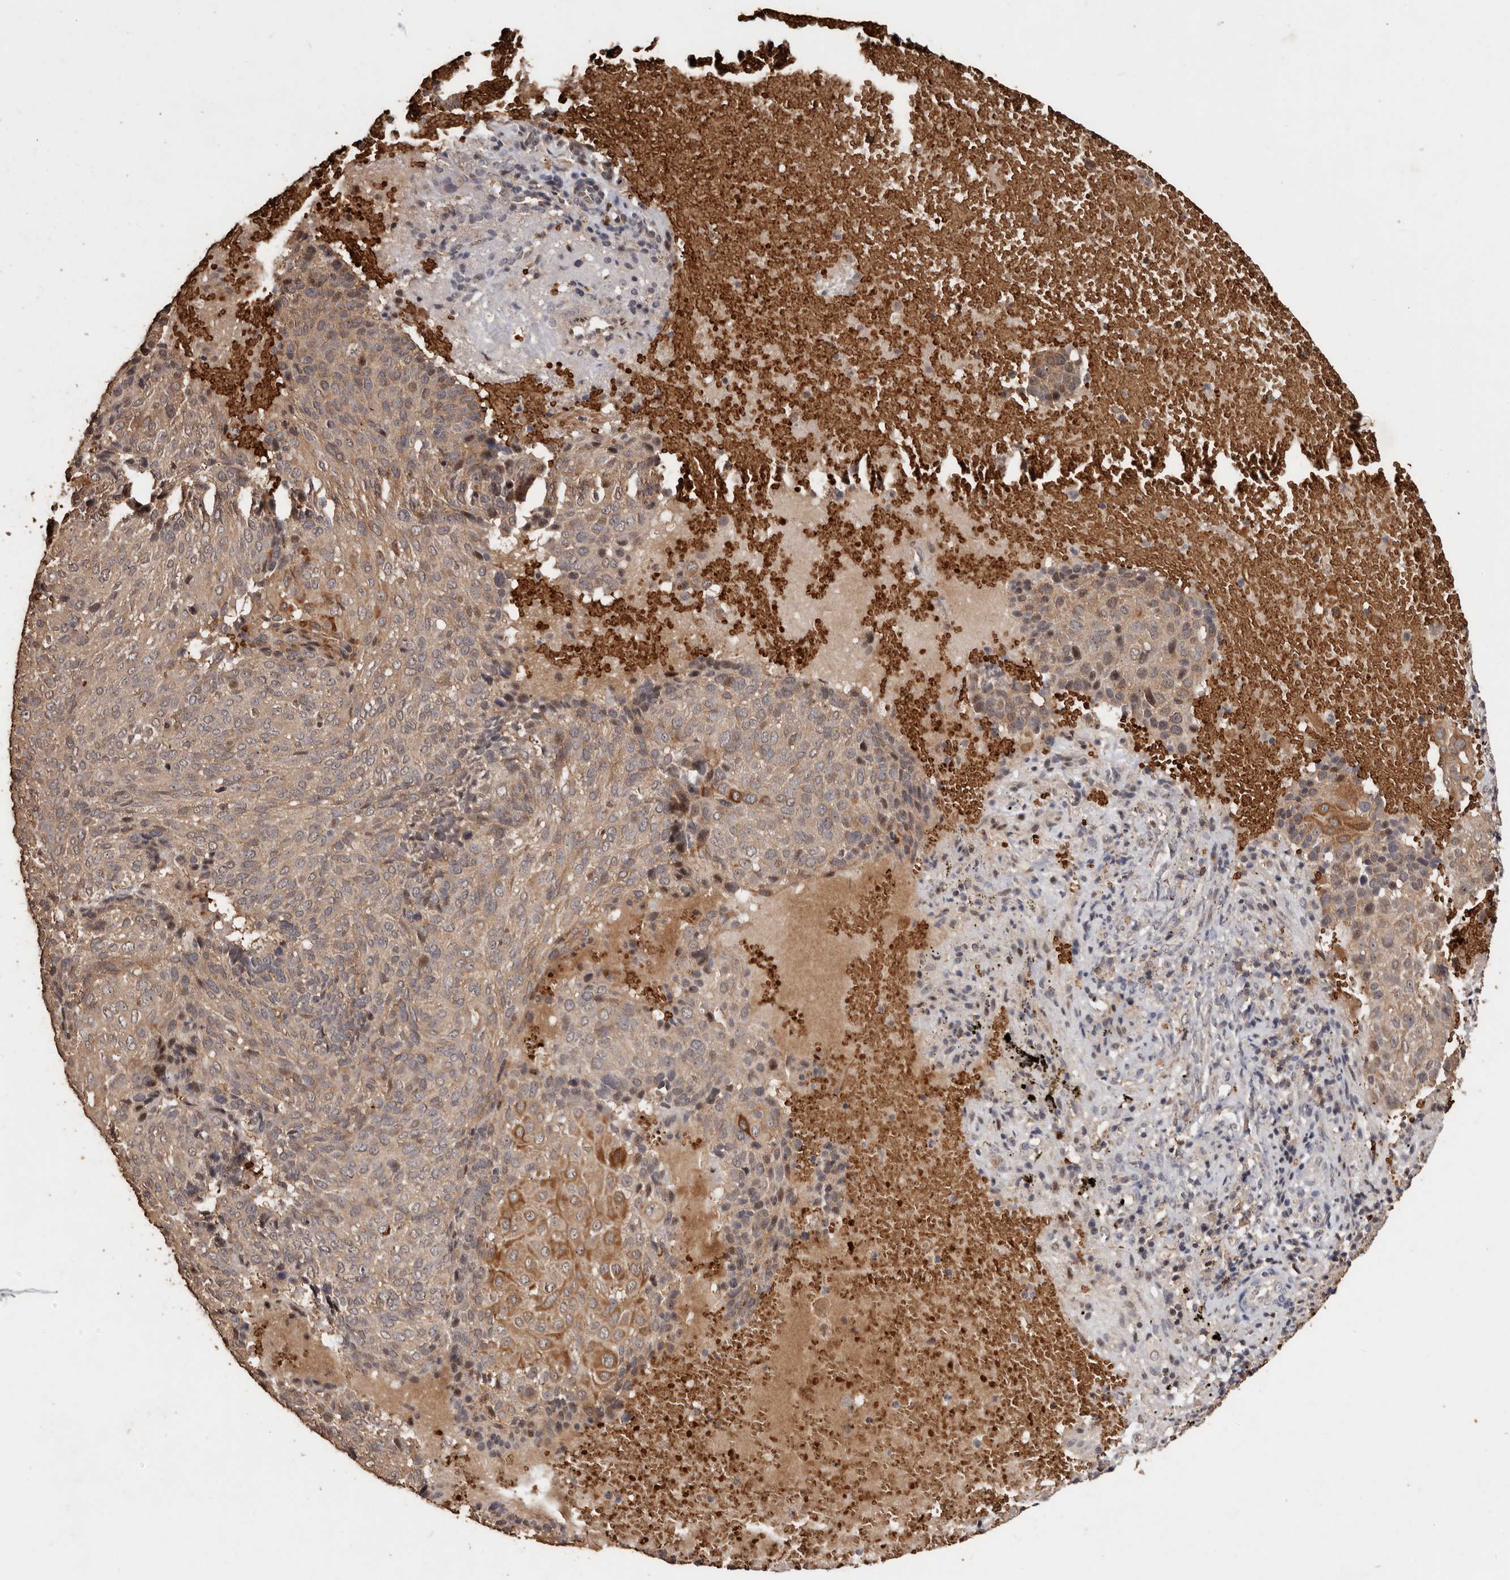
{"staining": {"intensity": "weak", "quantity": ">75%", "location": "cytoplasmic/membranous"}, "tissue": "cervical cancer", "cell_type": "Tumor cells", "image_type": "cancer", "snomed": [{"axis": "morphology", "description": "Squamous cell carcinoma, NOS"}, {"axis": "topography", "description": "Cervix"}], "caption": "Immunohistochemical staining of squamous cell carcinoma (cervical) reveals low levels of weak cytoplasmic/membranous positivity in approximately >75% of tumor cells. The protein is stained brown, and the nuclei are stained in blue (DAB IHC with brightfield microscopy, high magnification).", "gene": "GRAMD2A", "patient": {"sex": "female", "age": 74}}